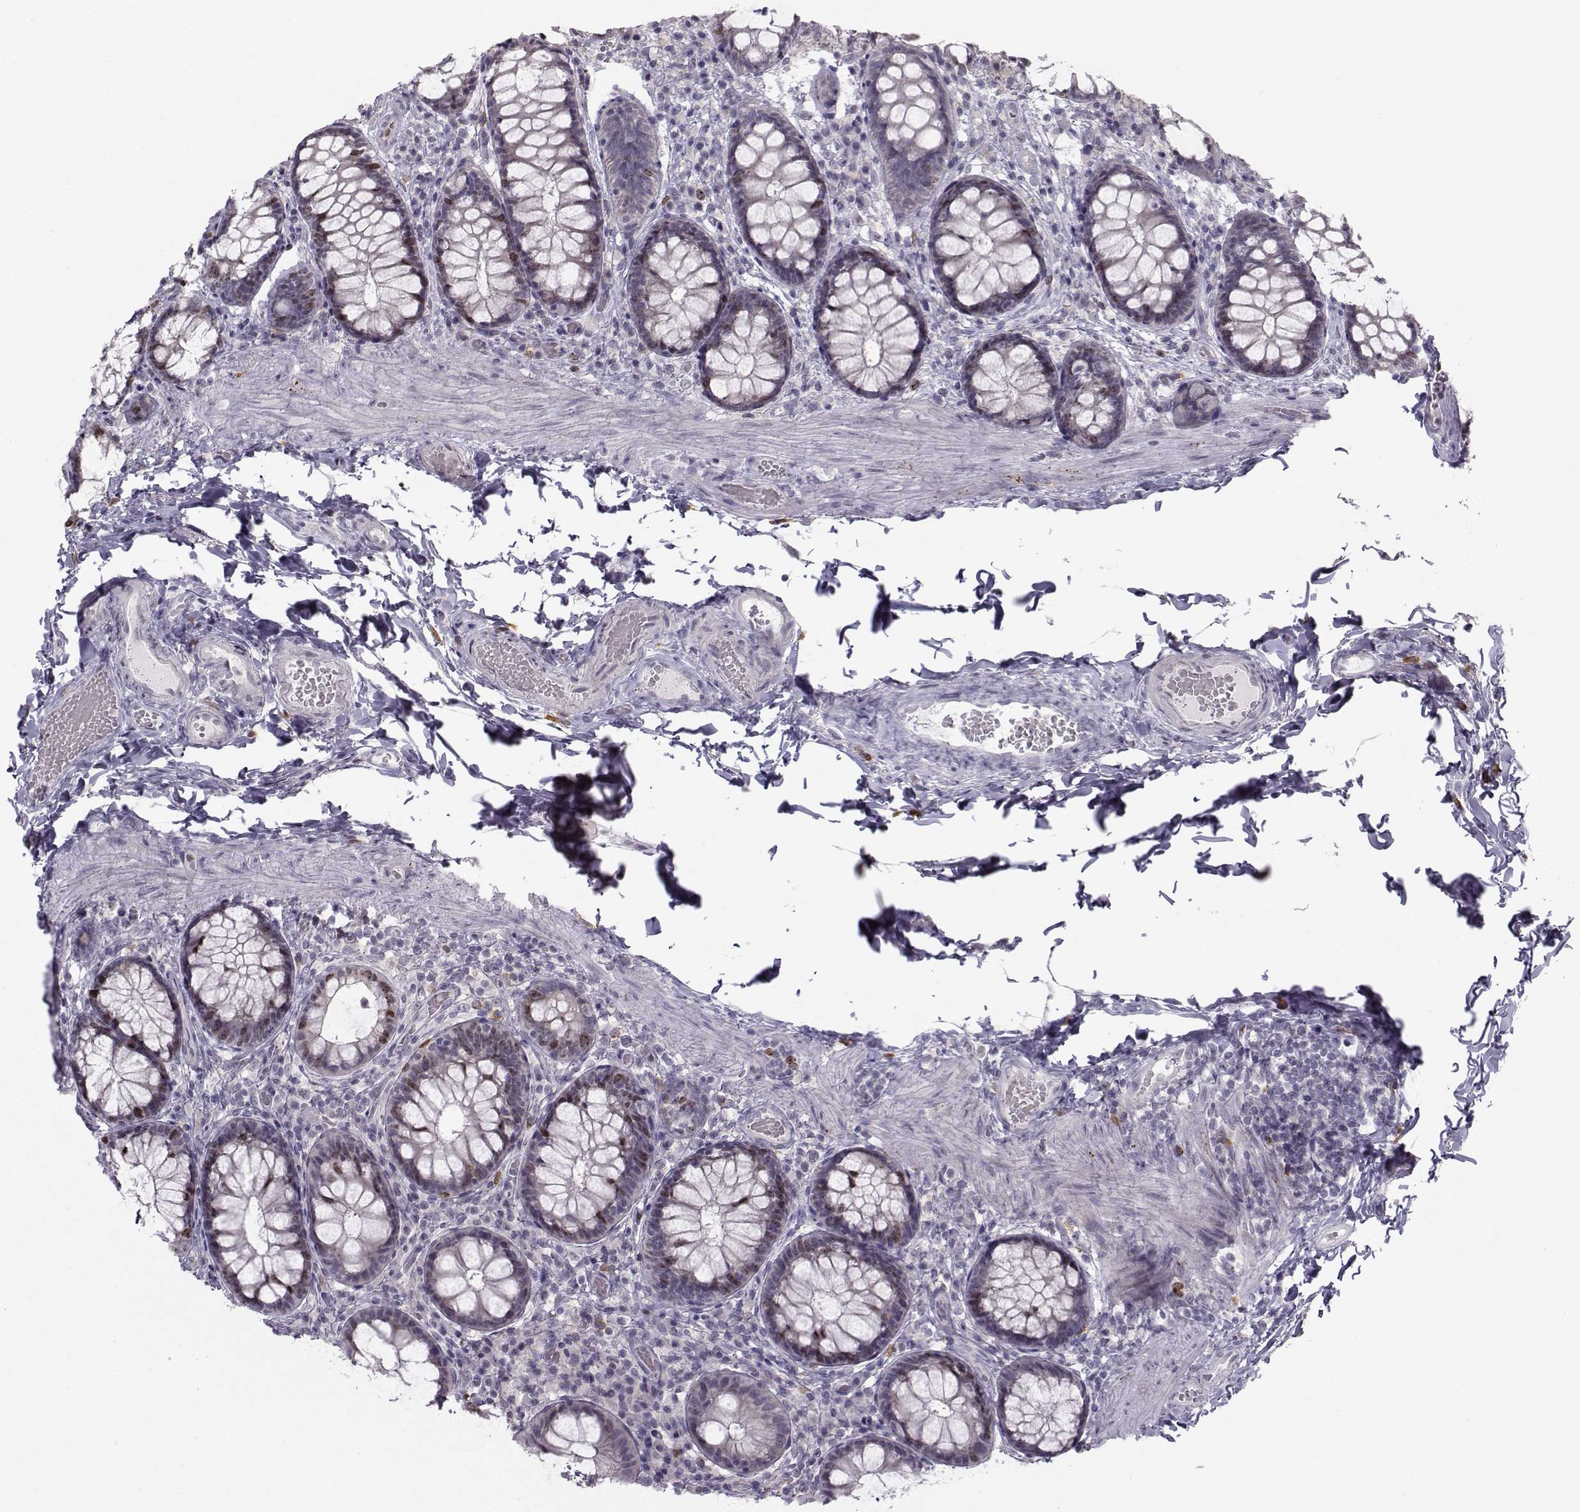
{"staining": {"intensity": "negative", "quantity": "none", "location": "none"}, "tissue": "colon", "cell_type": "Endothelial cells", "image_type": "normal", "snomed": [{"axis": "morphology", "description": "Normal tissue, NOS"}, {"axis": "topography", "description": "Colon"}], "caption": "Colon stained for a protein using immunohistochemistry displays no positivity endothelial cells.", "gene": "LRP8", "patient": {"sex": "female", "age": 86}}